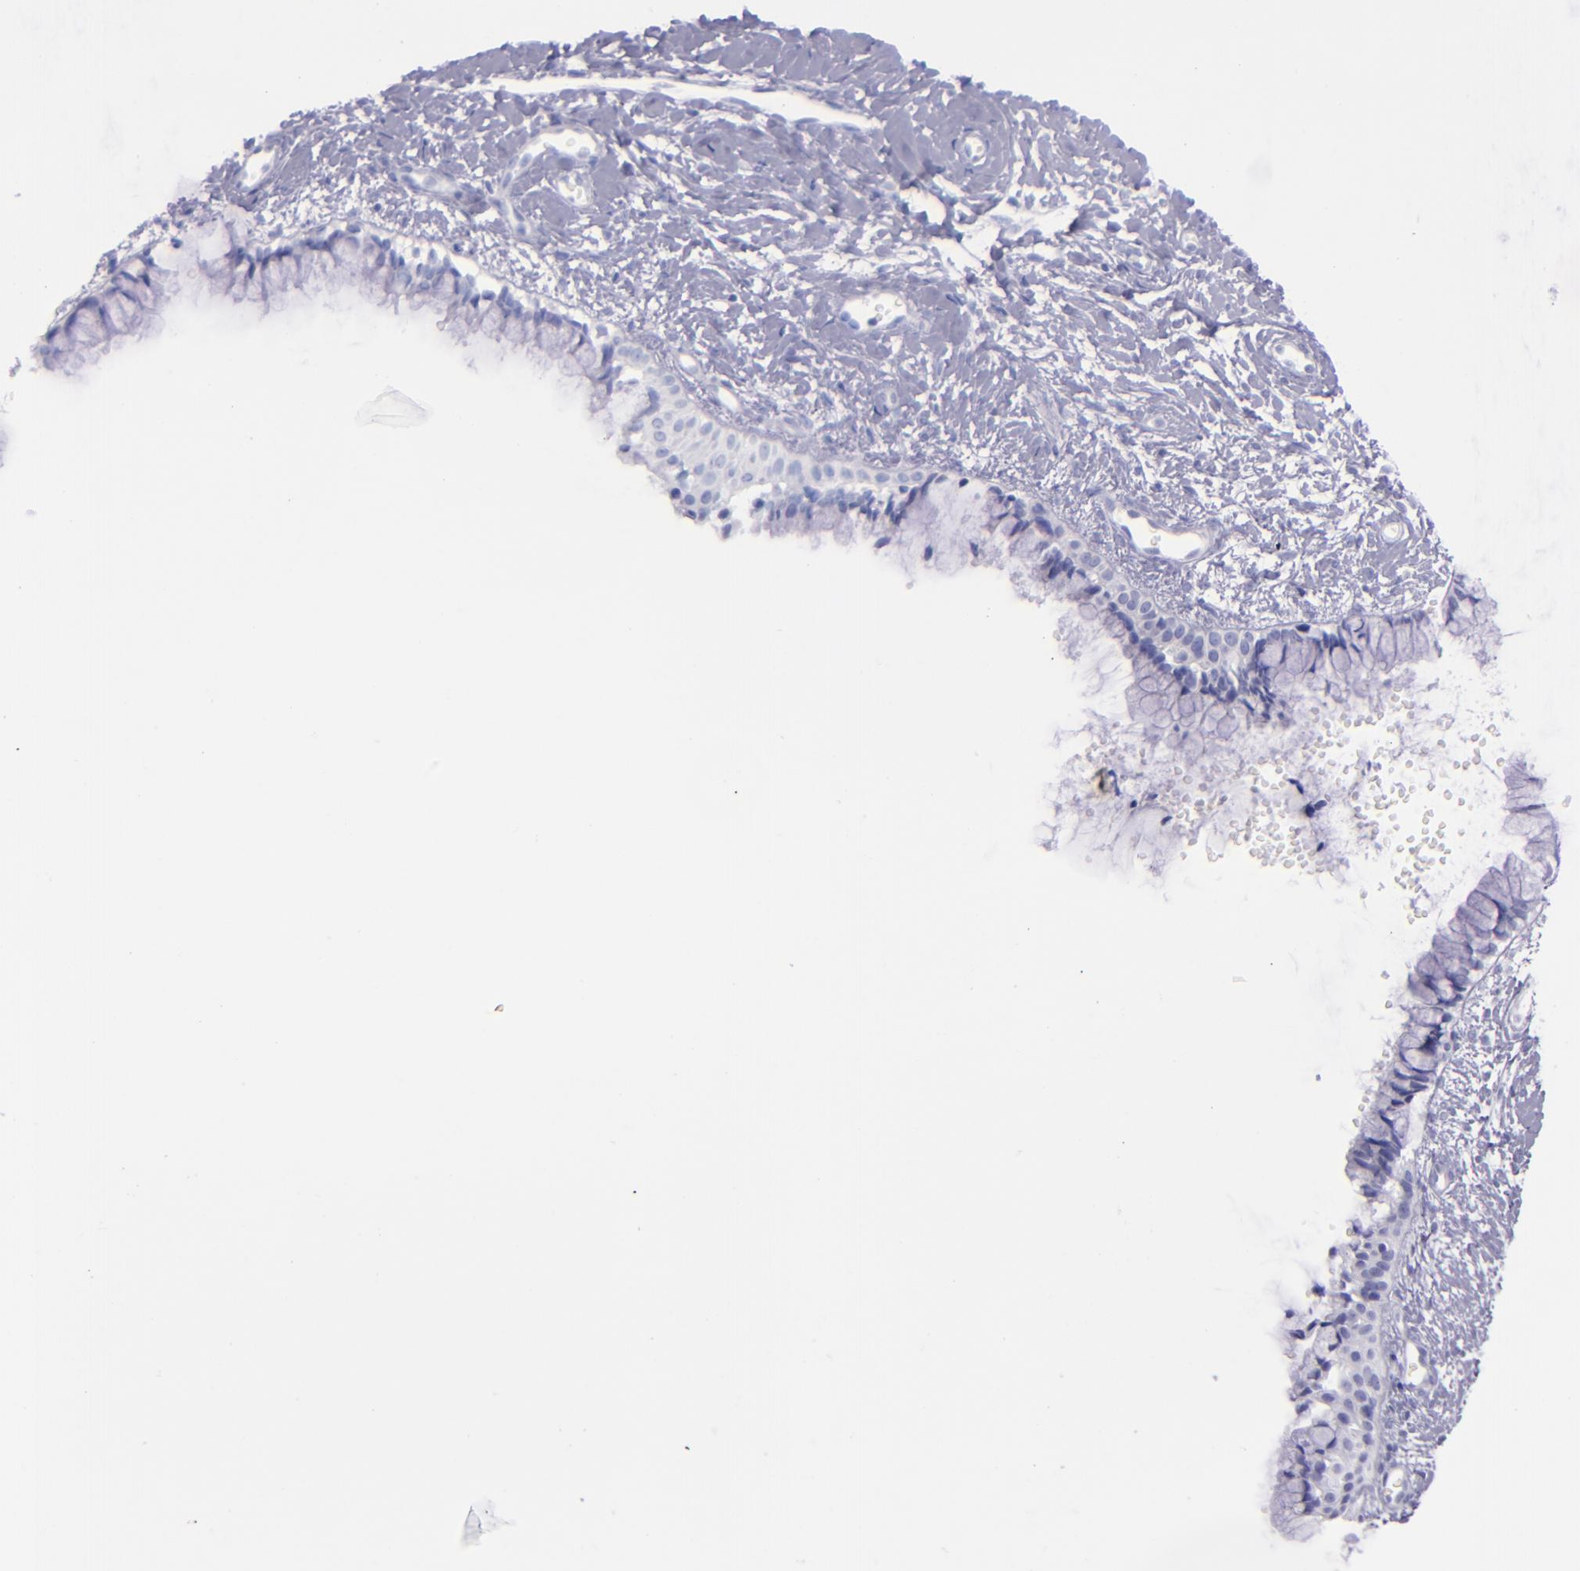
{"staining": {"intensity": "negative", "quantity": "none", "location": "none"}, "tissue": "cervix", "cell_type": "Glandular cells", "image_type": "normal", "snomed": [{"axis": "morphology", "description": "Normal tissue, NOS"}, {"axis": "topography", "description": "Cervix"}], "caption": "This is a image of immunohistochemistry staining of unremarkable cervix, which shows no positivity in glandular cells.", "gene": "SFTPB", "patient": {"sex": "female", "age": 46}}